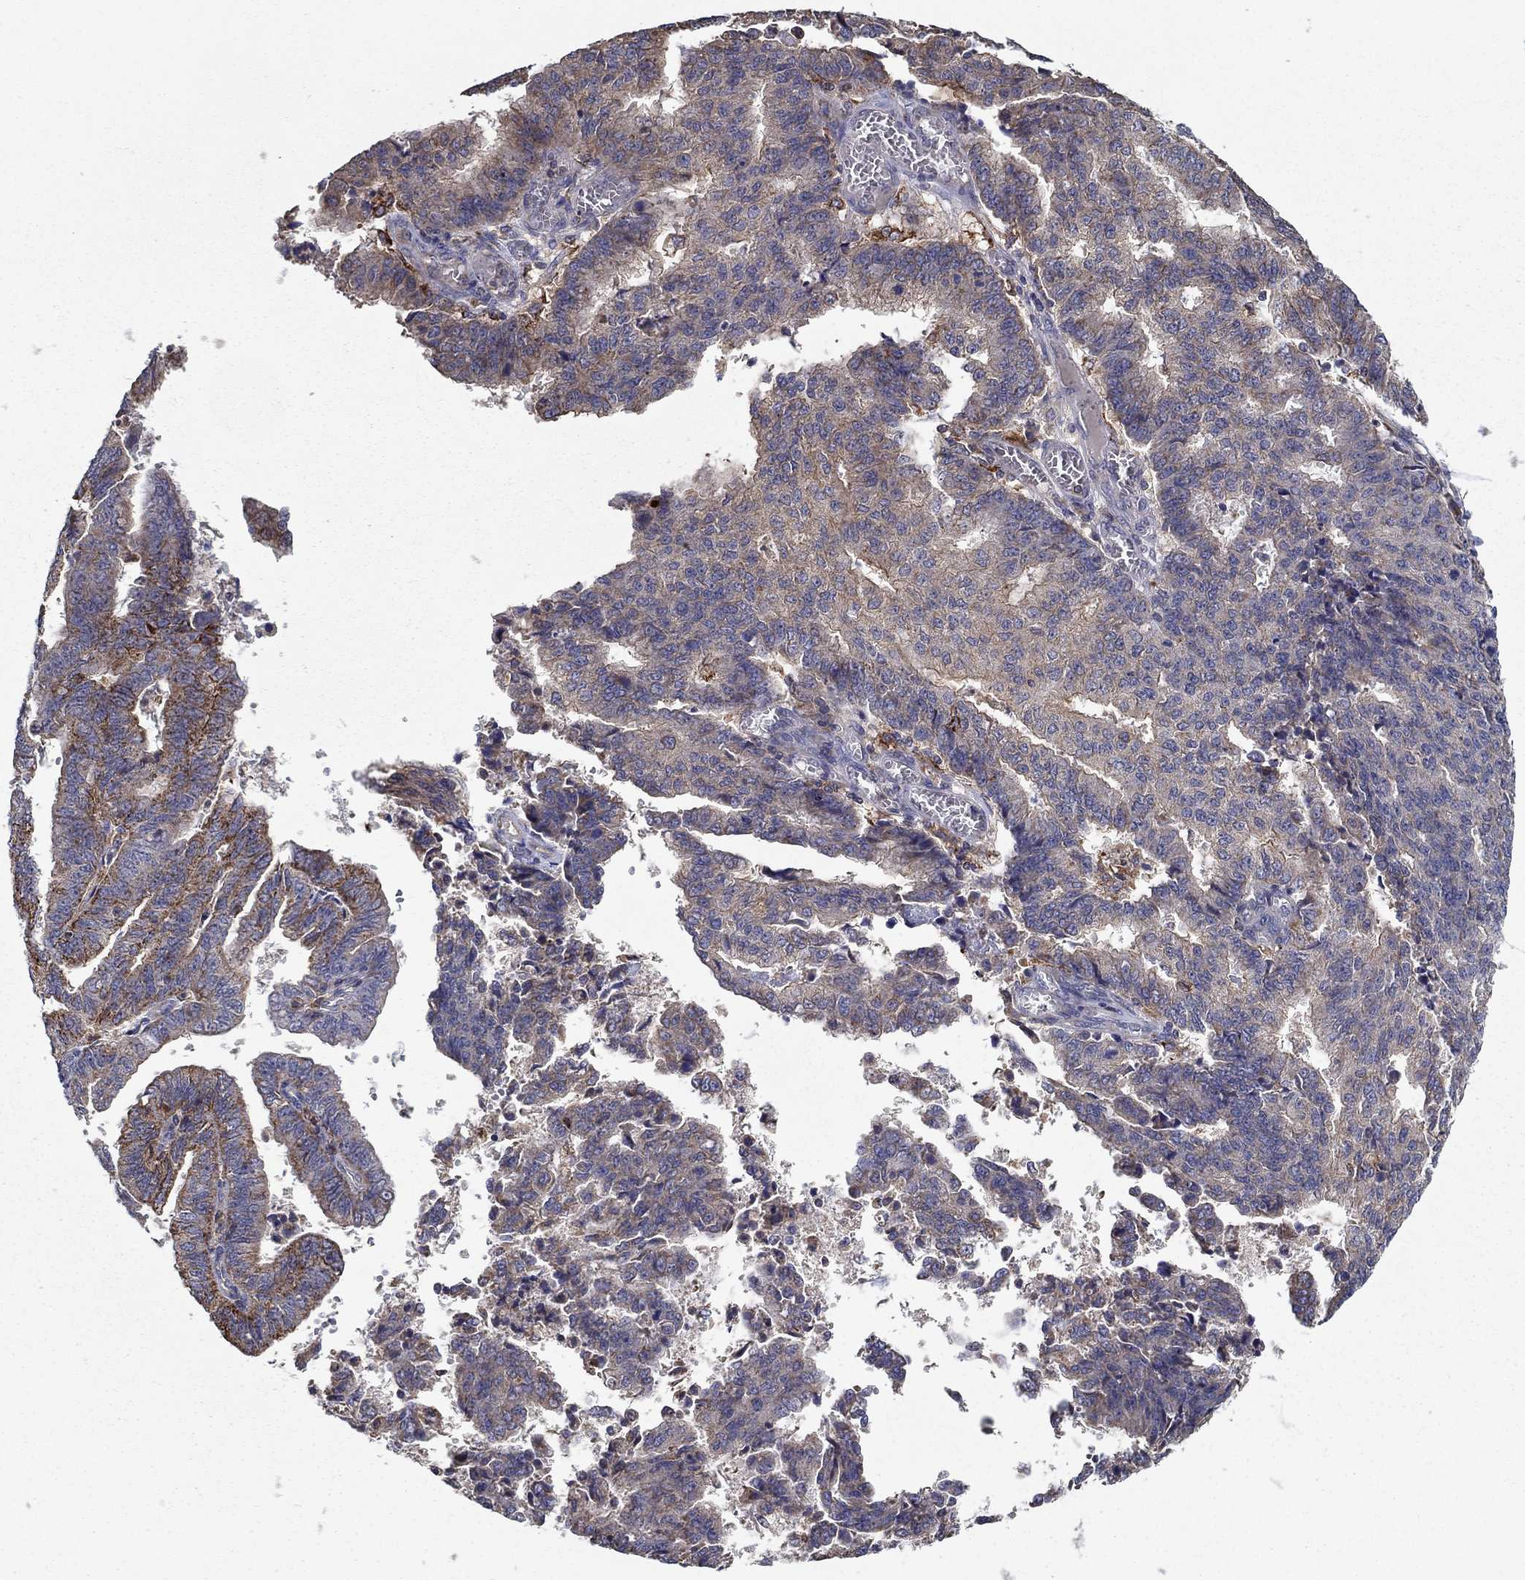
{"staining": {"intensity": "moderate", "quantity": "25%-75%", "location": "cytoplasmic/membranous"}, "tissue": "endometrial cancer", "cell_type": "Tumor cells", "image_type": "cancer", "snomed": [{"axis": "morphology", "description": "Adenocarcinoma, NOS"}, {"axis": "topography", "description": "Endometrium"}], "caption": "The photomicrograph shows a brown stain indicating the presence of a protein in the cytoplasmic/membranous of tumor cells in endometrial cancer.", "gene": "ALDH4A1", "patient": {"sex": "female", "age": 82}}